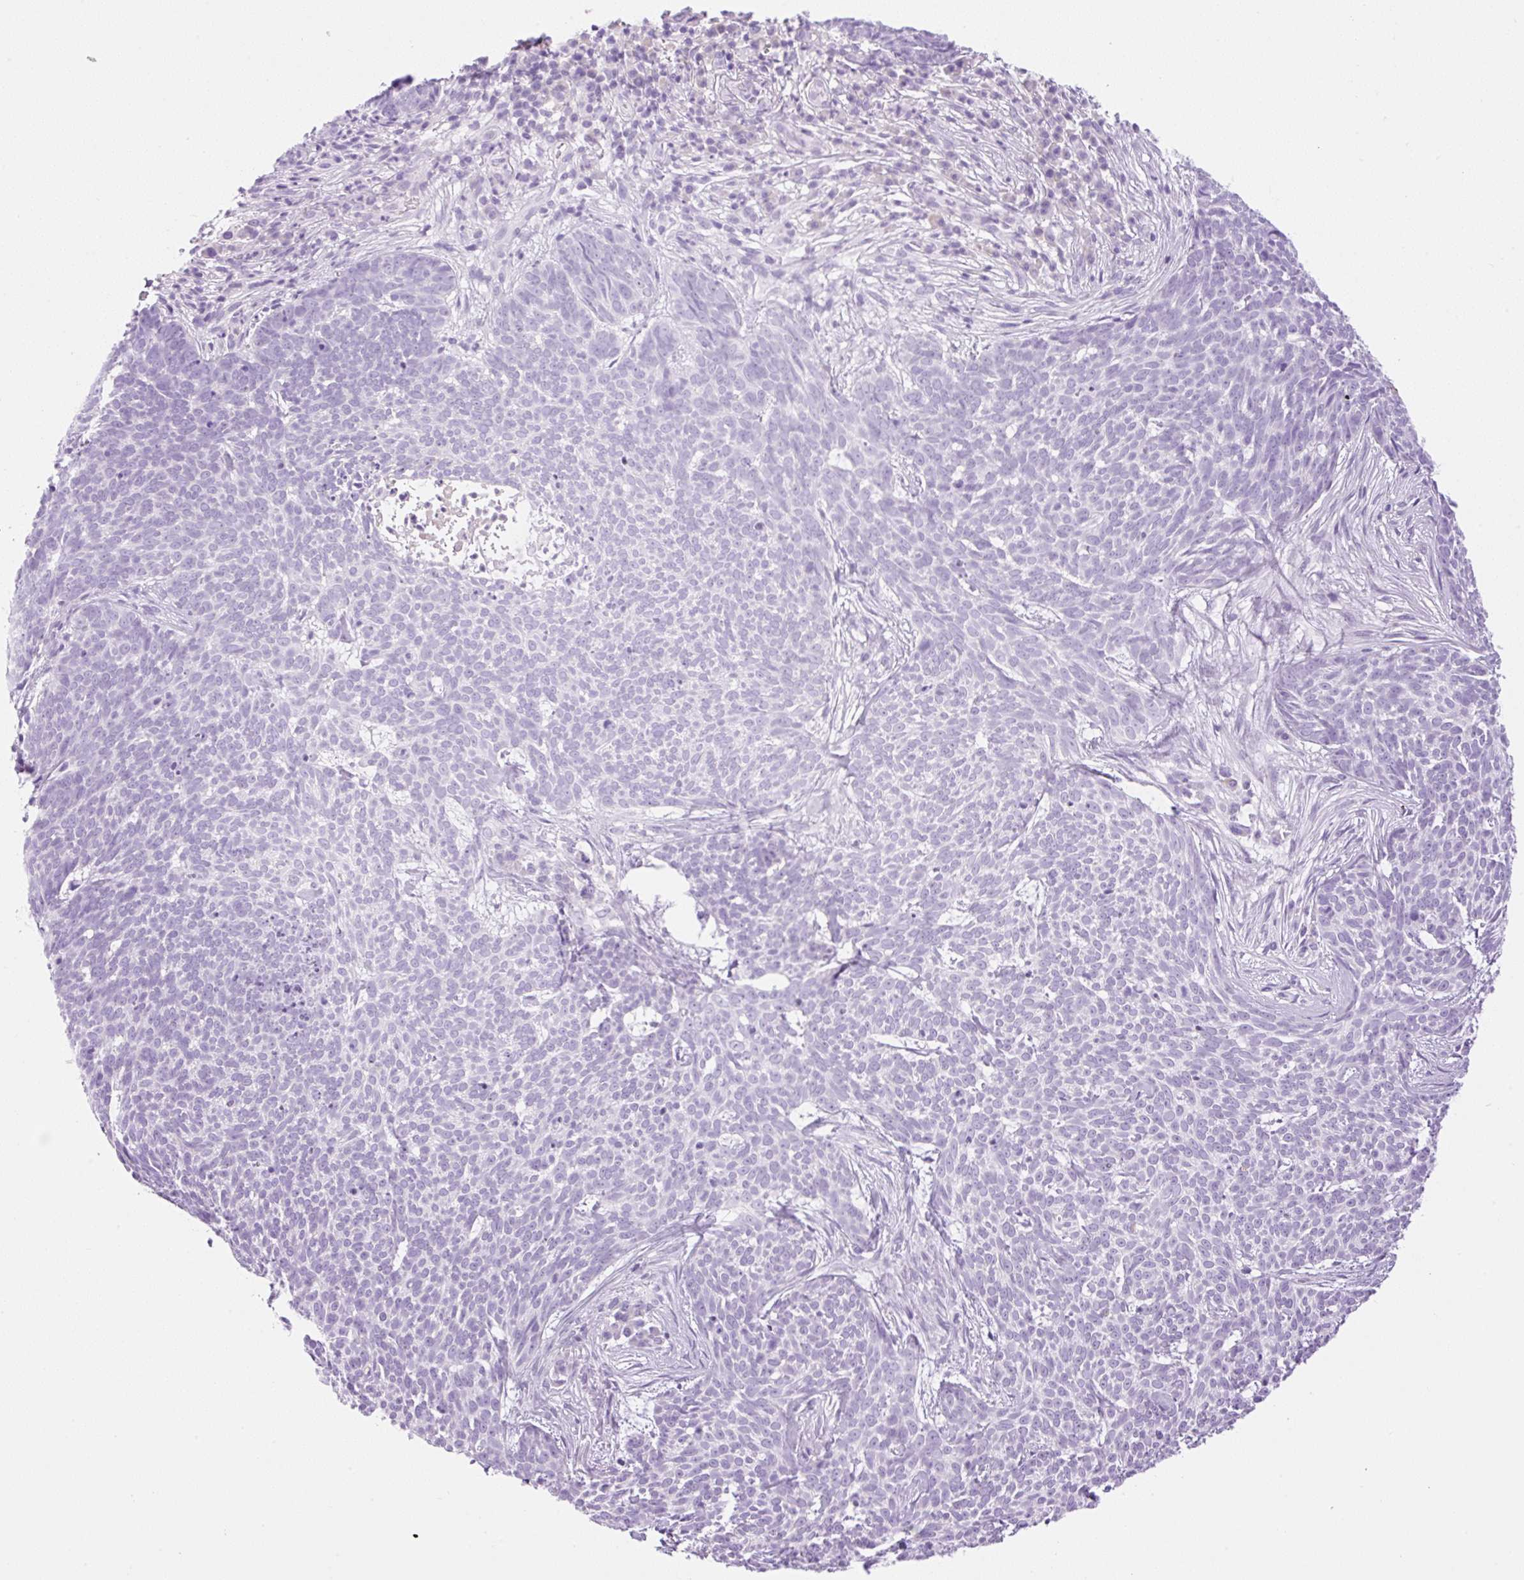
{"staining": {"intensity": "negative", "quantity": "none", "location": "none"}, "tissue": "skin cancer", "cell_type": "Tumor cells", "image_type": "cancer", "snomed": [{"axis": "morphology", "description": "Basal cell carcinoma"}, {"axis": "topography", "description": "Skin"}], "caption": "A histopathology image of skin basal cell carcinoma stained for a protein shows no brown staining in tumor cells.", "gene": "PALM3", "patient": {"sex": "female", "age": 93}}